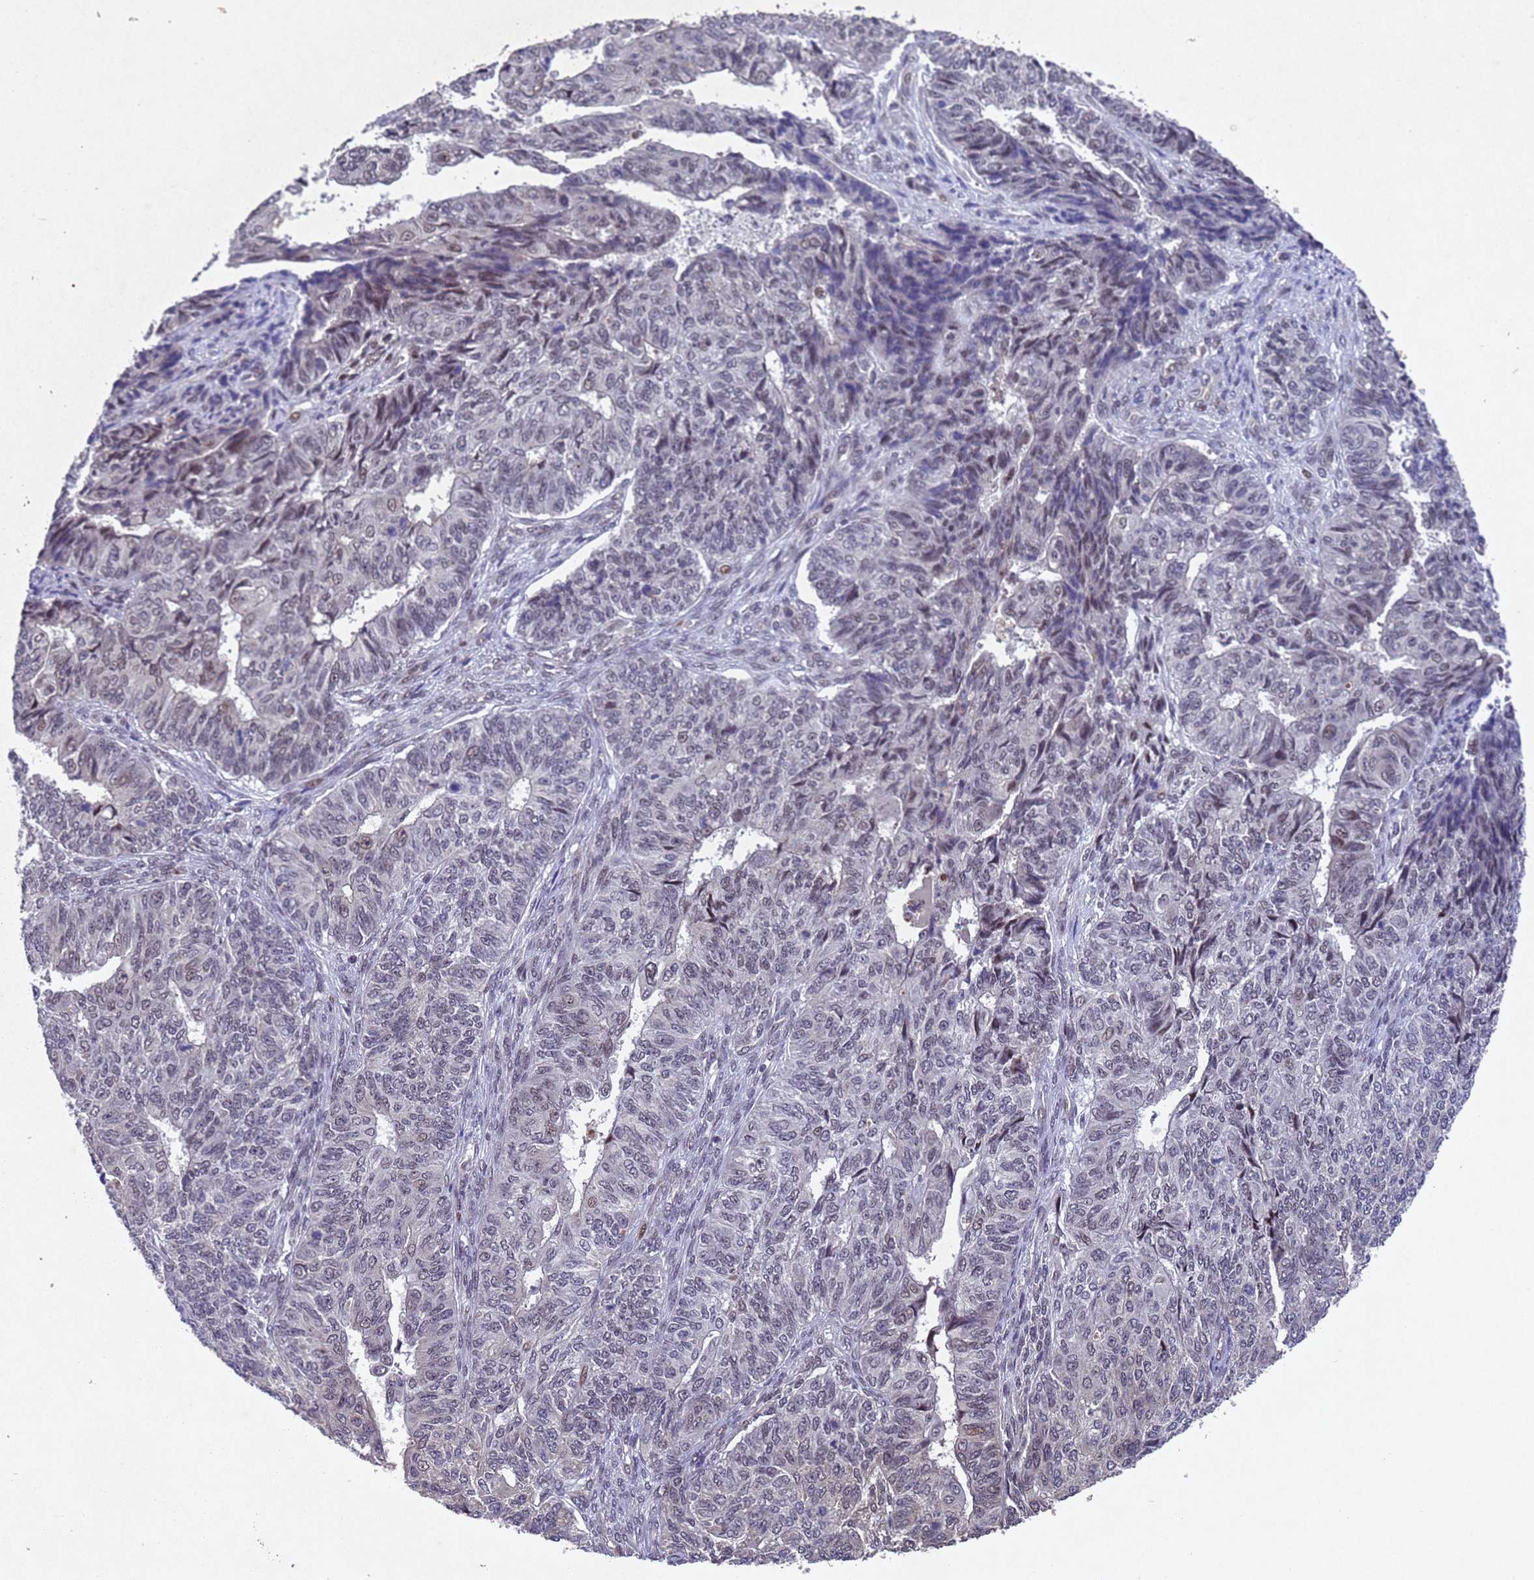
{"staining": {"intensity": "weak", "quantity": "<25%", "location": "nuclear"}, "tissue": "endometrial cancer", "cell_type": "Tumor cells", "image_type": "cancer", "snomed": [{"axis": "morphology", "description": "Adenocarcinoma, NOS"}, {"axis": "topography", "description": "Endometrium"}], "caption": "Micrograph shows no significant protein positivity in tumor cells of endometrial cancer.", "gene": "TBK1", "patient": {"sex": "female", "age": 32}}